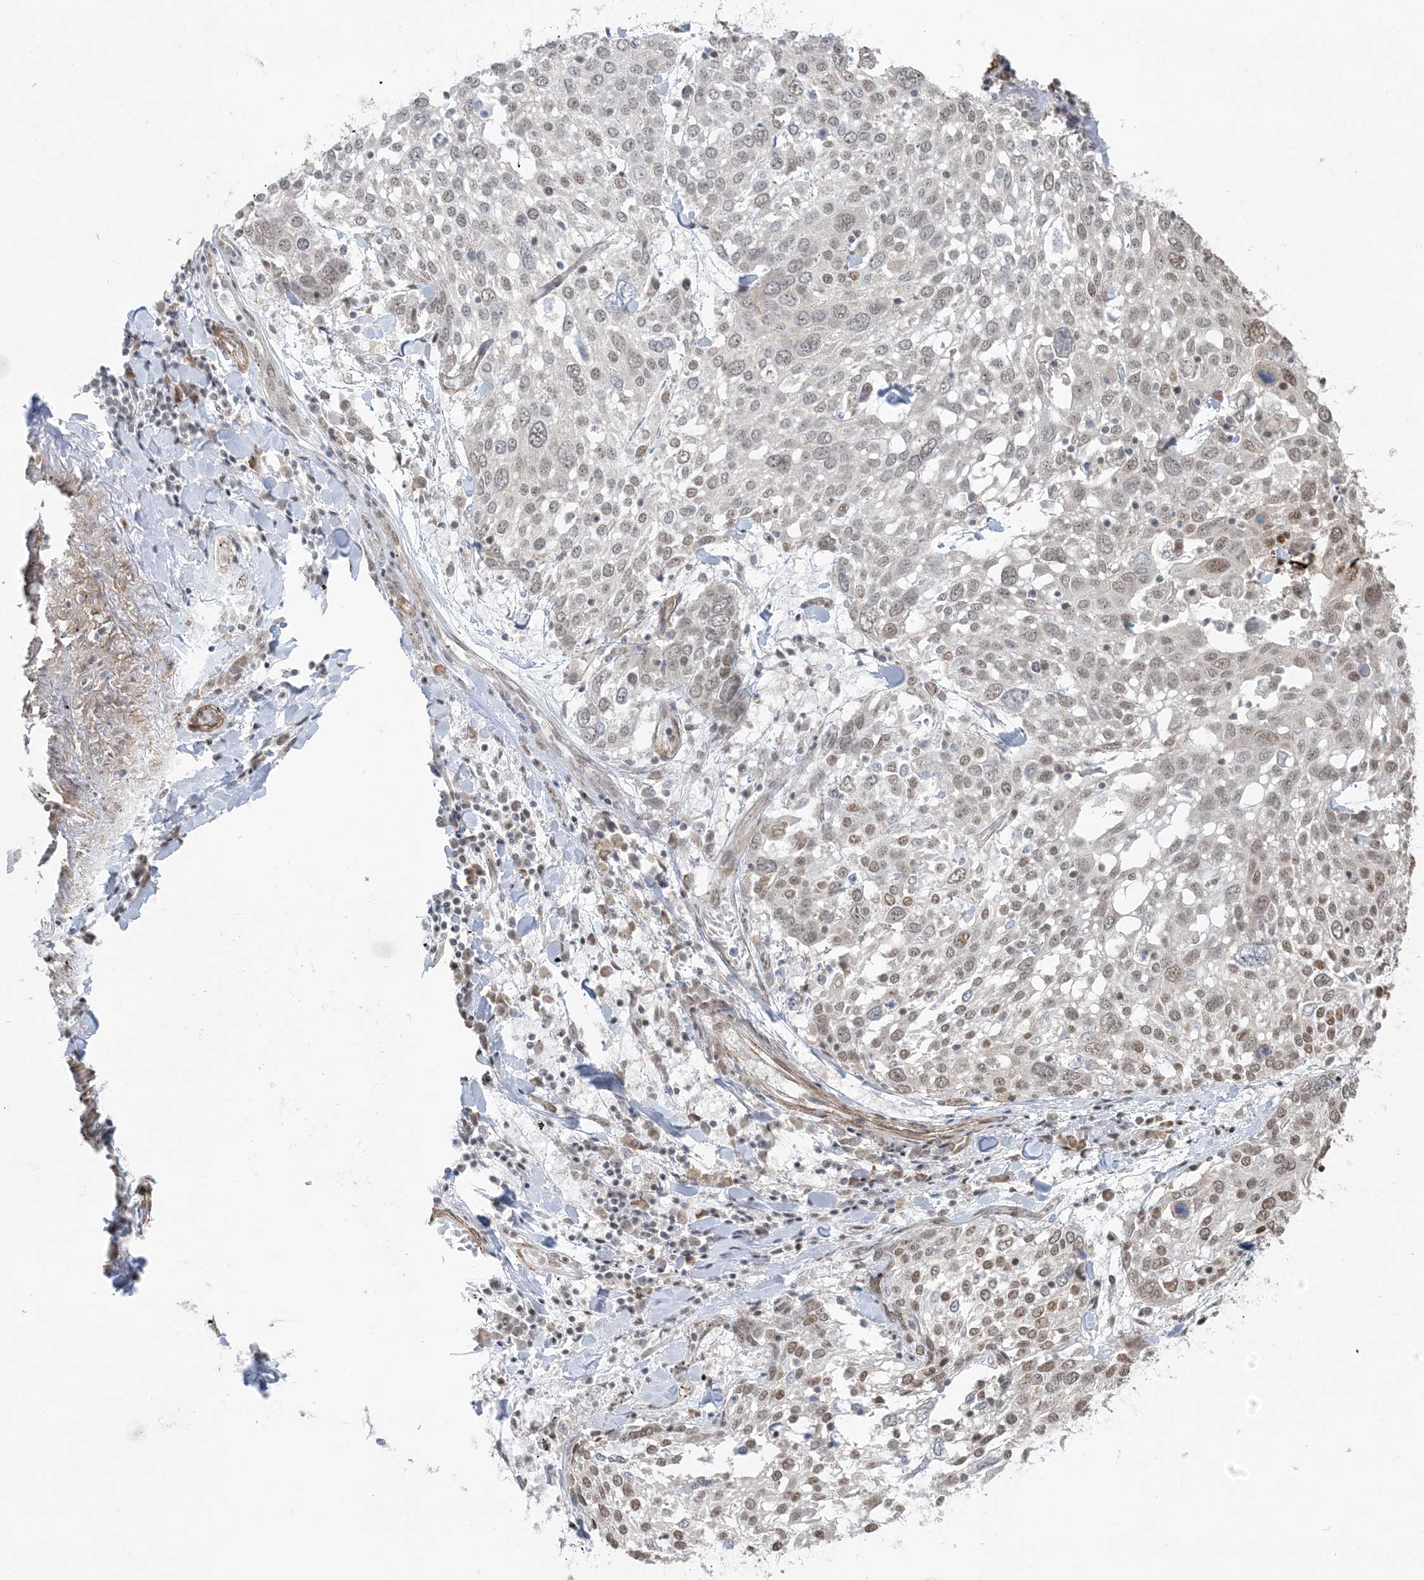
{"staining": {"intensity": "weak", "quantity": "<25%", "location": "nuclear"}, "tissue": "lung cancer", "cell_type": "Tumor cells", "image_type": "cancer", "snomed": [{"axis": "morphology", "description": "Squamous cell carcinoma, NOS"}, {"axis": "topography", "description": "Lung"}], "caption": "Human lung cancer (squamous cell carcinoma) stained for a protein using immunohistochemistry reveals no staining in tumor cells.", "gene": "CHCHD4", "patient": {"sex": "male", "age": 65}}